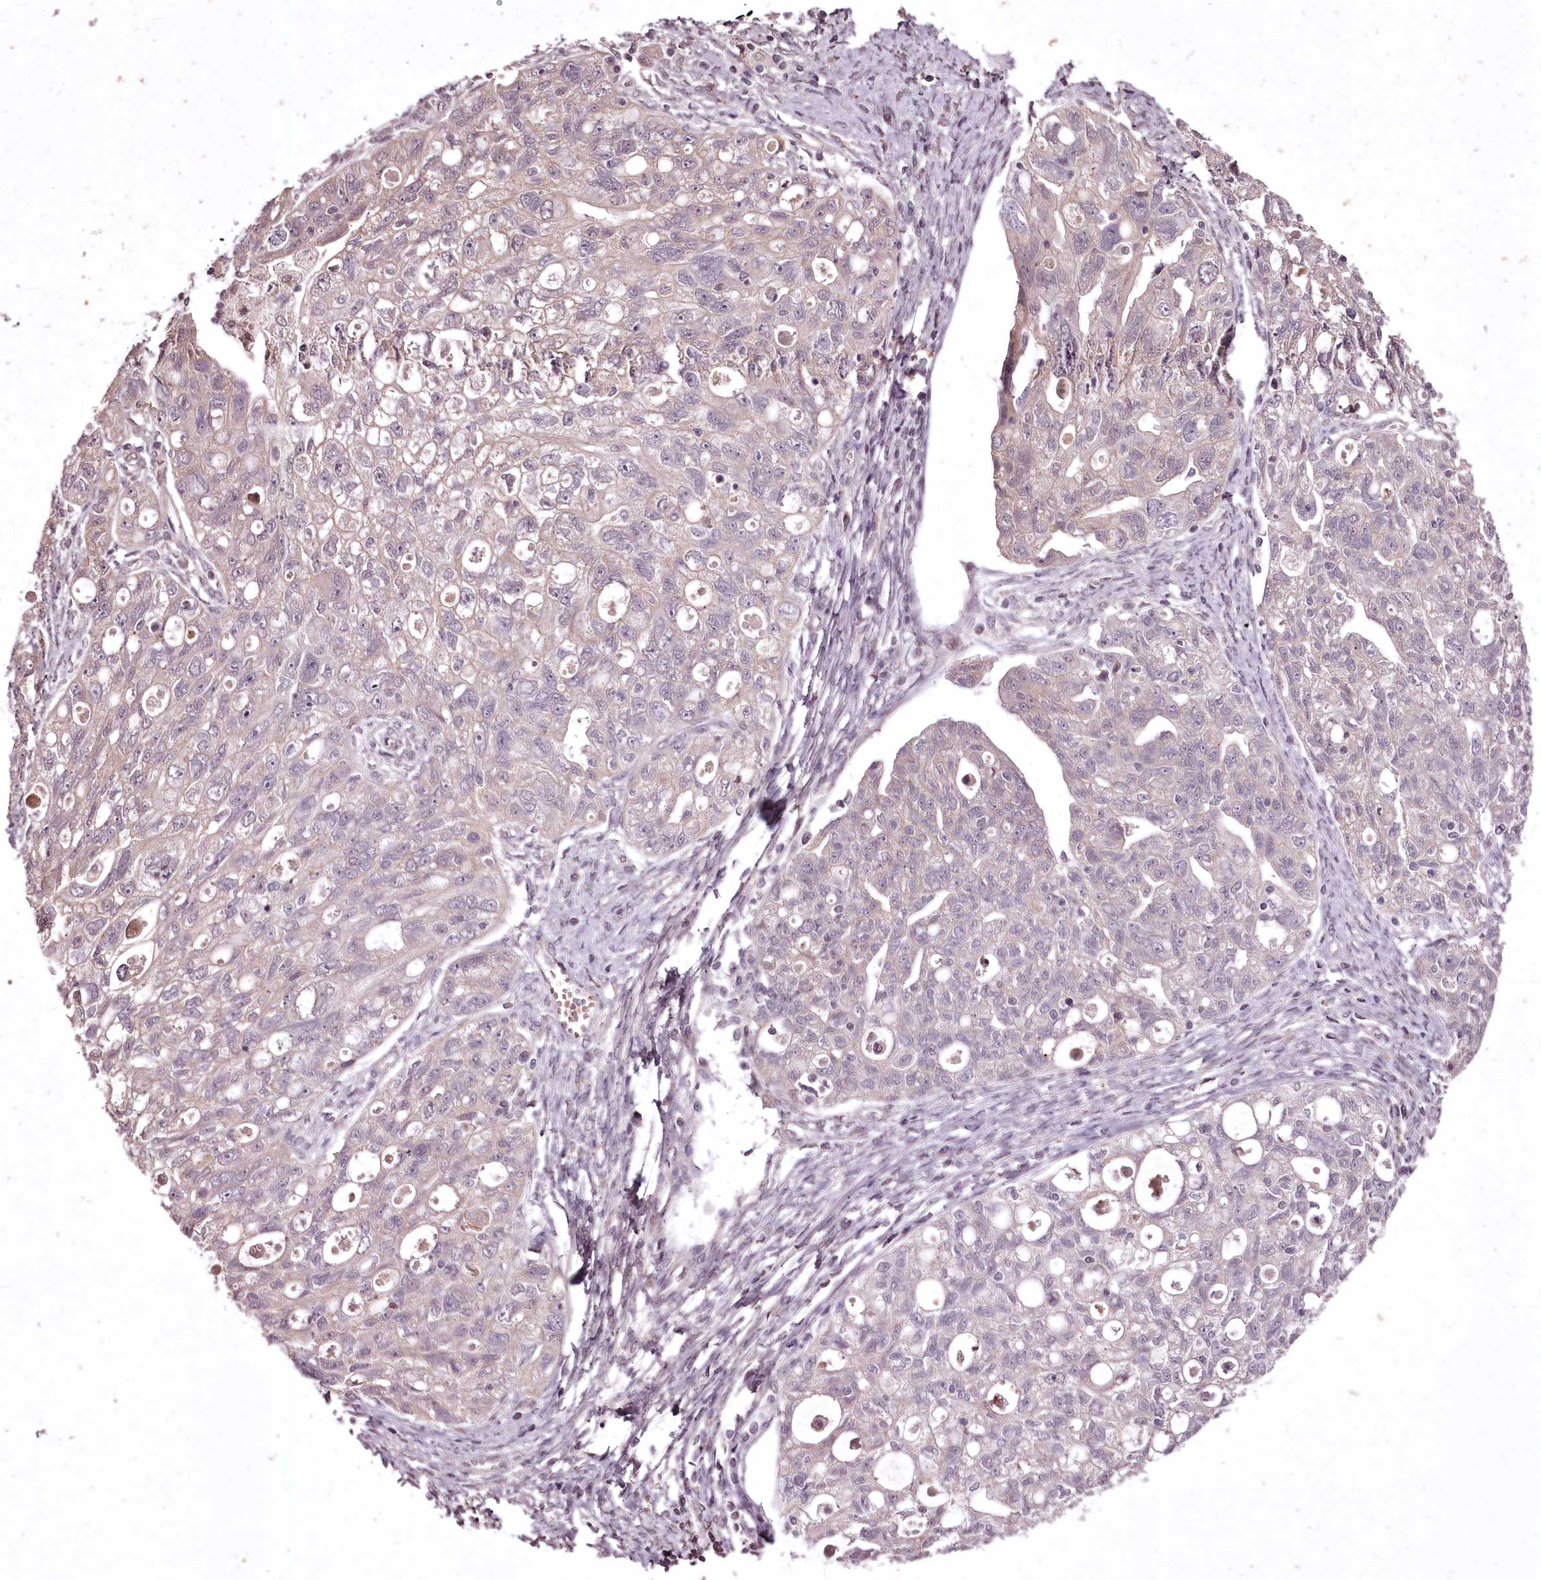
{"staining": {"intensity": "negative", "quantity": "none", "location": "none"}, "tissue": "ovarian cancer", "cell_type": "Tumor cells", "image_type": "cancer", "snomed": [{"axis": "morphology", "description": "Carcinoma, NOS"}, {"axis": "morphology", "description": "Cystadenocarcinoma, serous, NOS"}, {"axis": "topography", "description": "Ovary"}], "caption": "A micrograph of human serous cystadenocarcinoma (ovarian) is negative for staining in tumor cells. Brightfield microscopy of IHC stained with DAB (3,3'-diaminobenzidine) (brown) and hematoxylin (blue), captured at high magnification.", "gene": "ADRA1D", "patient": {"sex": "female", "age": 69}}